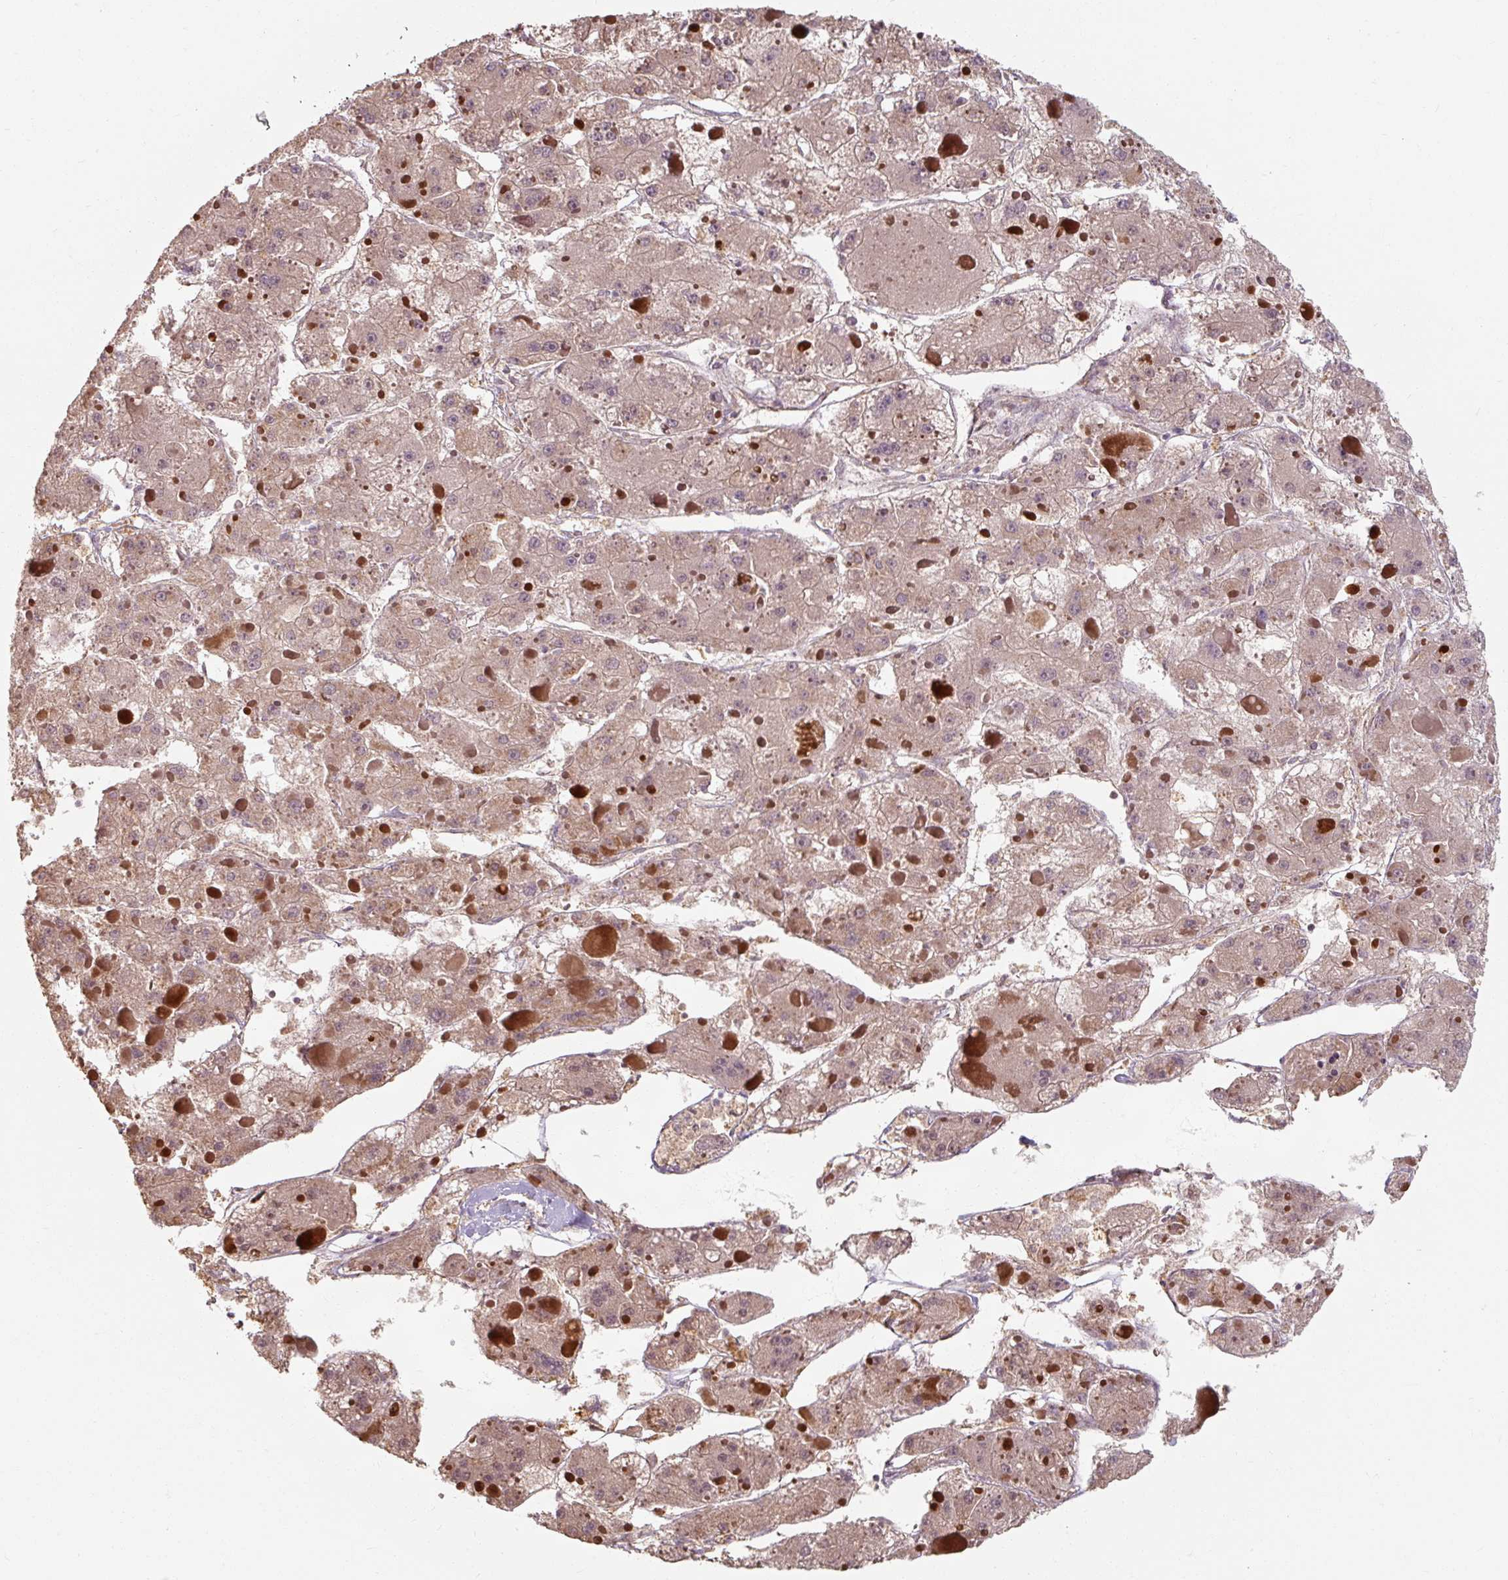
{"staining": {"intensity": "weak", "quantity": ">75%", "location": "cytoplasmic/membranous"}, "tissue": "liver cancer", "cell_type": "Tumor cells", "image_type": "cancer", "snomed": [{"axis": "morphology", "description": "Carcinoma, Hepatocellular, NOS"}, {"axis": "topography", "description": "Liver"}], "caption": "Immunohistochemical staining of human hepatocellular carcinoma (liver) exhibits low levels of weak cytoplasmic/membranous protein staining in approximately >75% of tumor cells.", "gene": "TSEN54", "patient": {"sex": "female", "age": 73}}